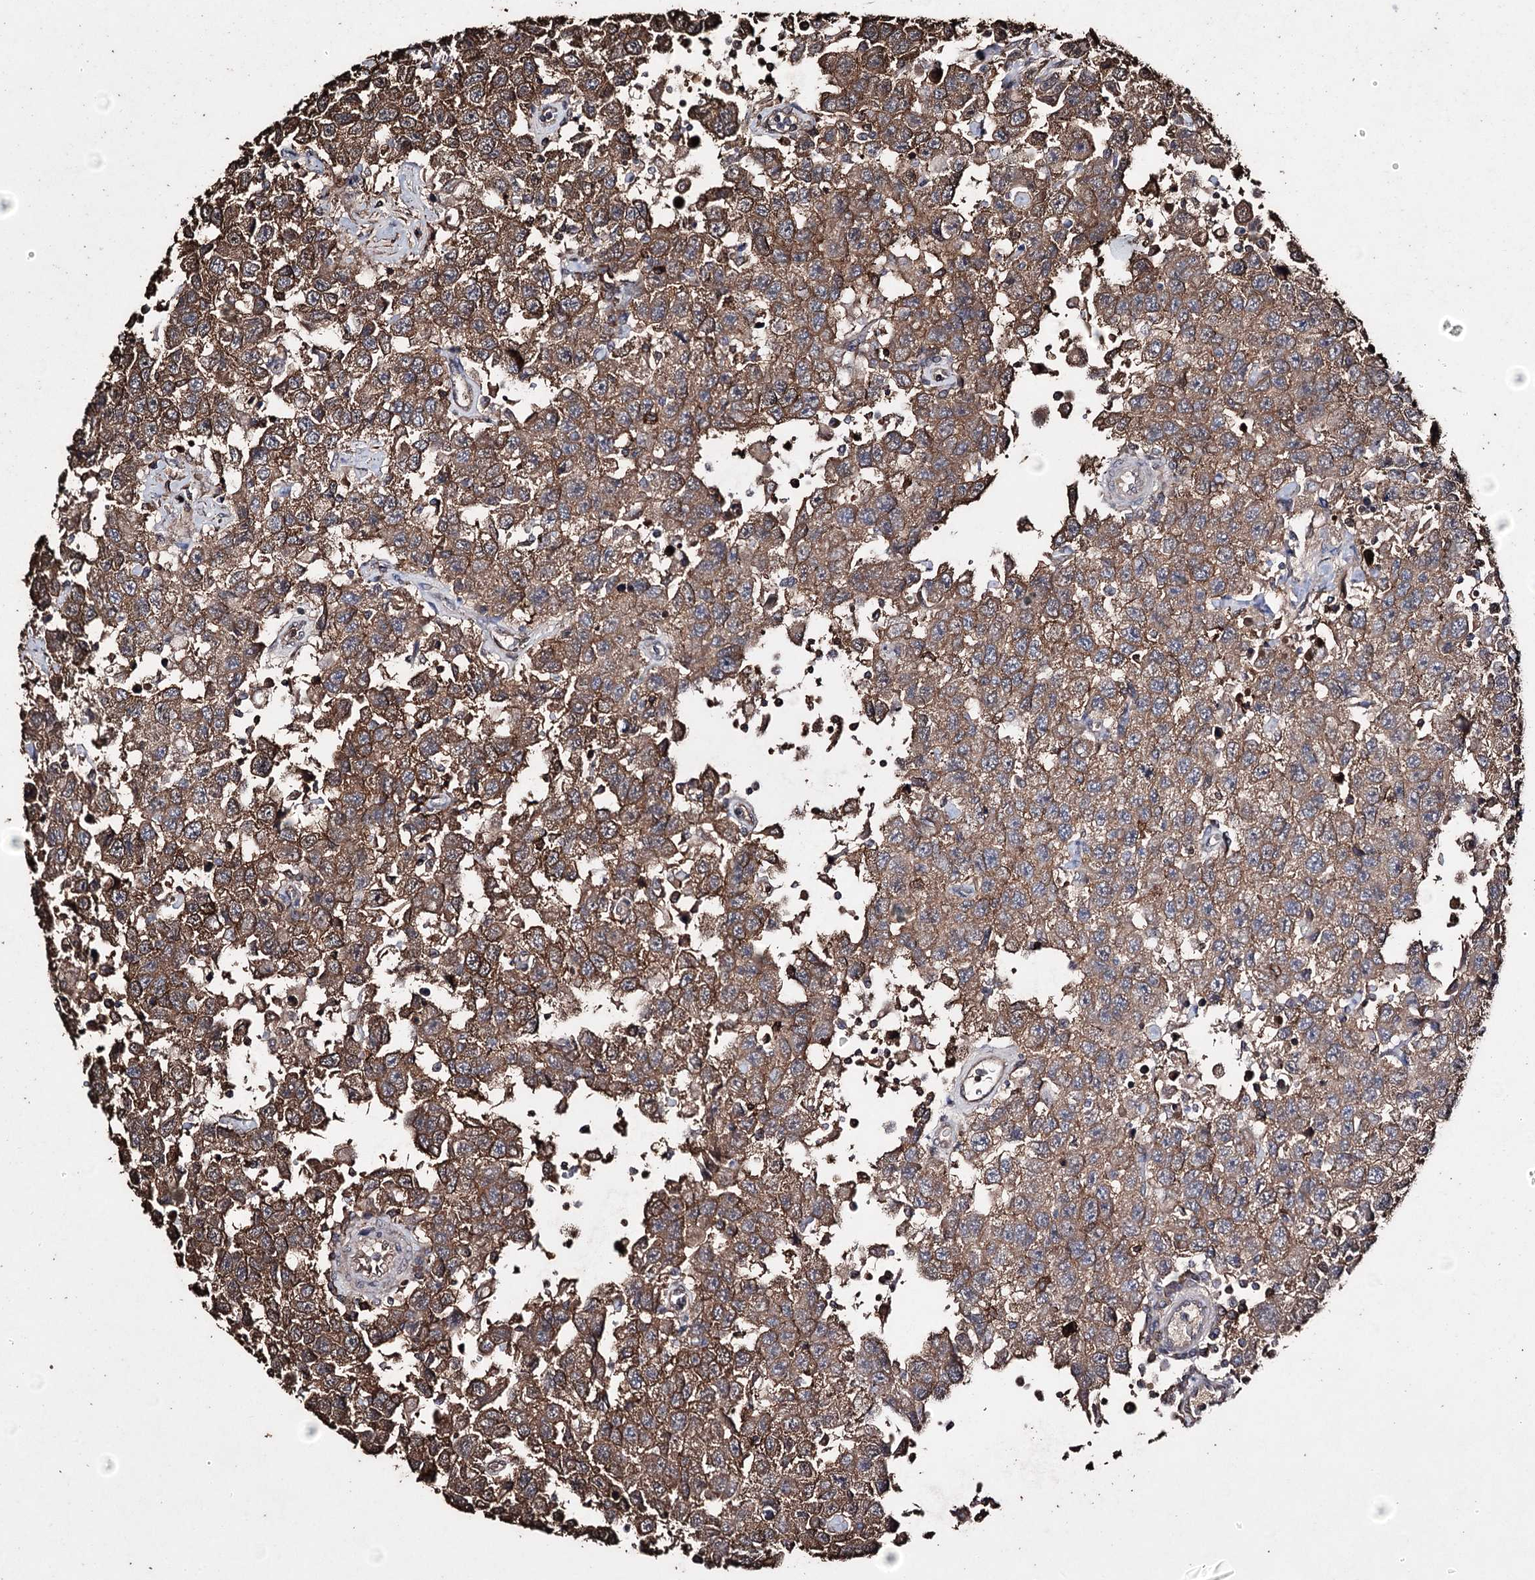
{"staining": {"intensity": "moderate", "quantity": ">75%", "location": "cytoplasmic/membranous"}, "tissue": "testis cancer", "cell_type": "Tumor cells", "image_type": "cancer", "snomed": [{"axis": "morphology", "description": "Seminoma, NOS"}, {"axis": "topography", "description": "Testis"}], "caption": "IHC image of neoplastic tissue: human seminoma (testis) stained using immunohistochemistry (IHC) shows medium levels of moderate protein expression localized specifically in the cytoplasmic/membranous of tumor cells, appearing as a cytoplasmic/membranous brown color.", "gene": "ZNF662", "patient": {"sex": "male", "age": 41}}